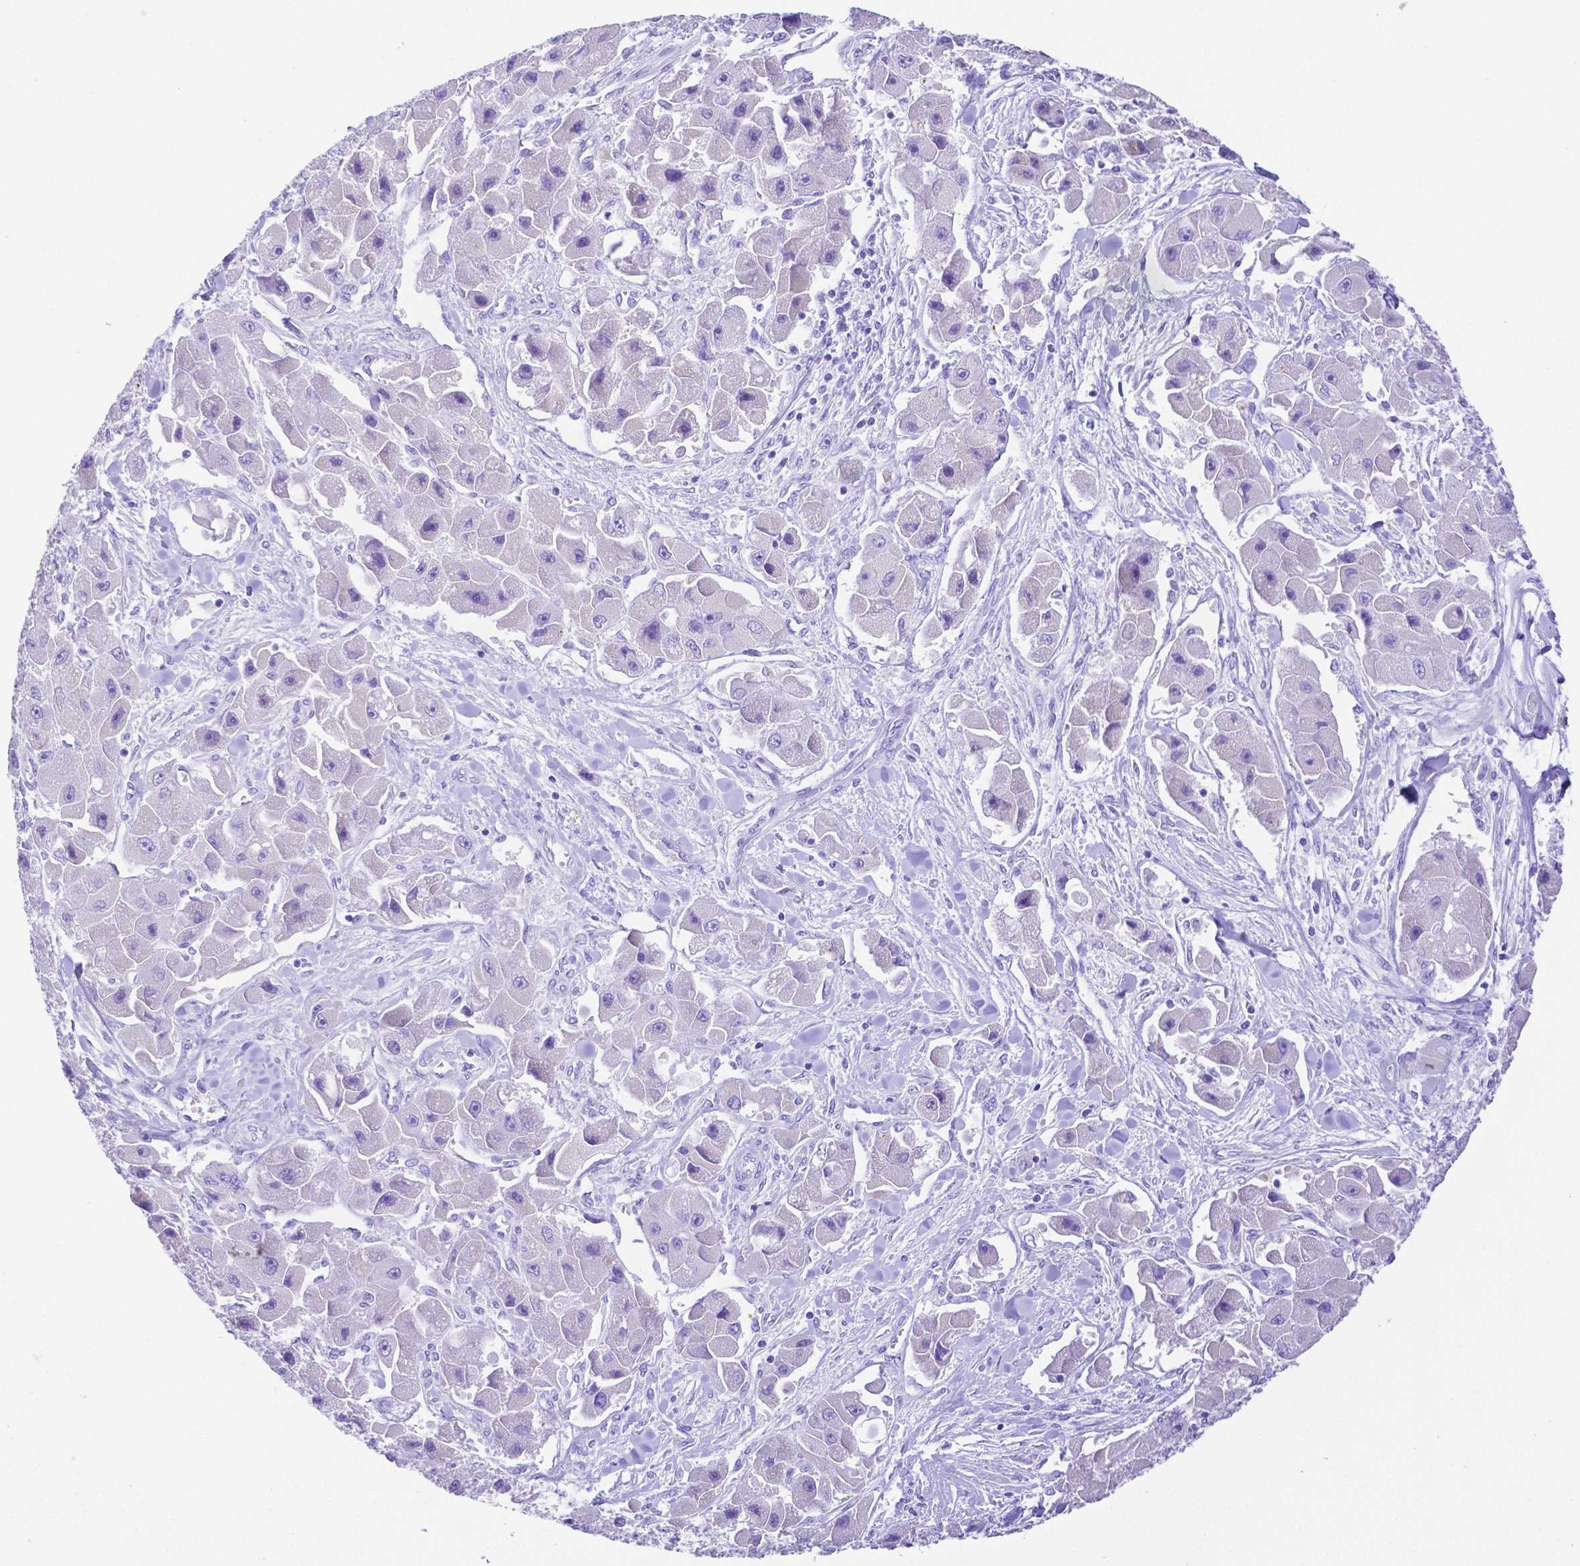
{"staining": {"intensity": "negative", "quantity": "none", "location": "none"}, "tissue": "liver cancer", "cell_type": "Tumor cells", "image_type": "cancer", "snomed": [{"axis": "morphology", "description": "Carcinoma, Hepatocellular, NOS"}, {"axis": "topography", "description": "Liver"}], "caption": "Immunohistochemistry photomicrograph of human liver hepatocellular carcinoma stained for a protein (brown), which displays no positivity in tumor cells.", "gene": "SMR3A", "patient": {"sex": "male", "age": 24}}